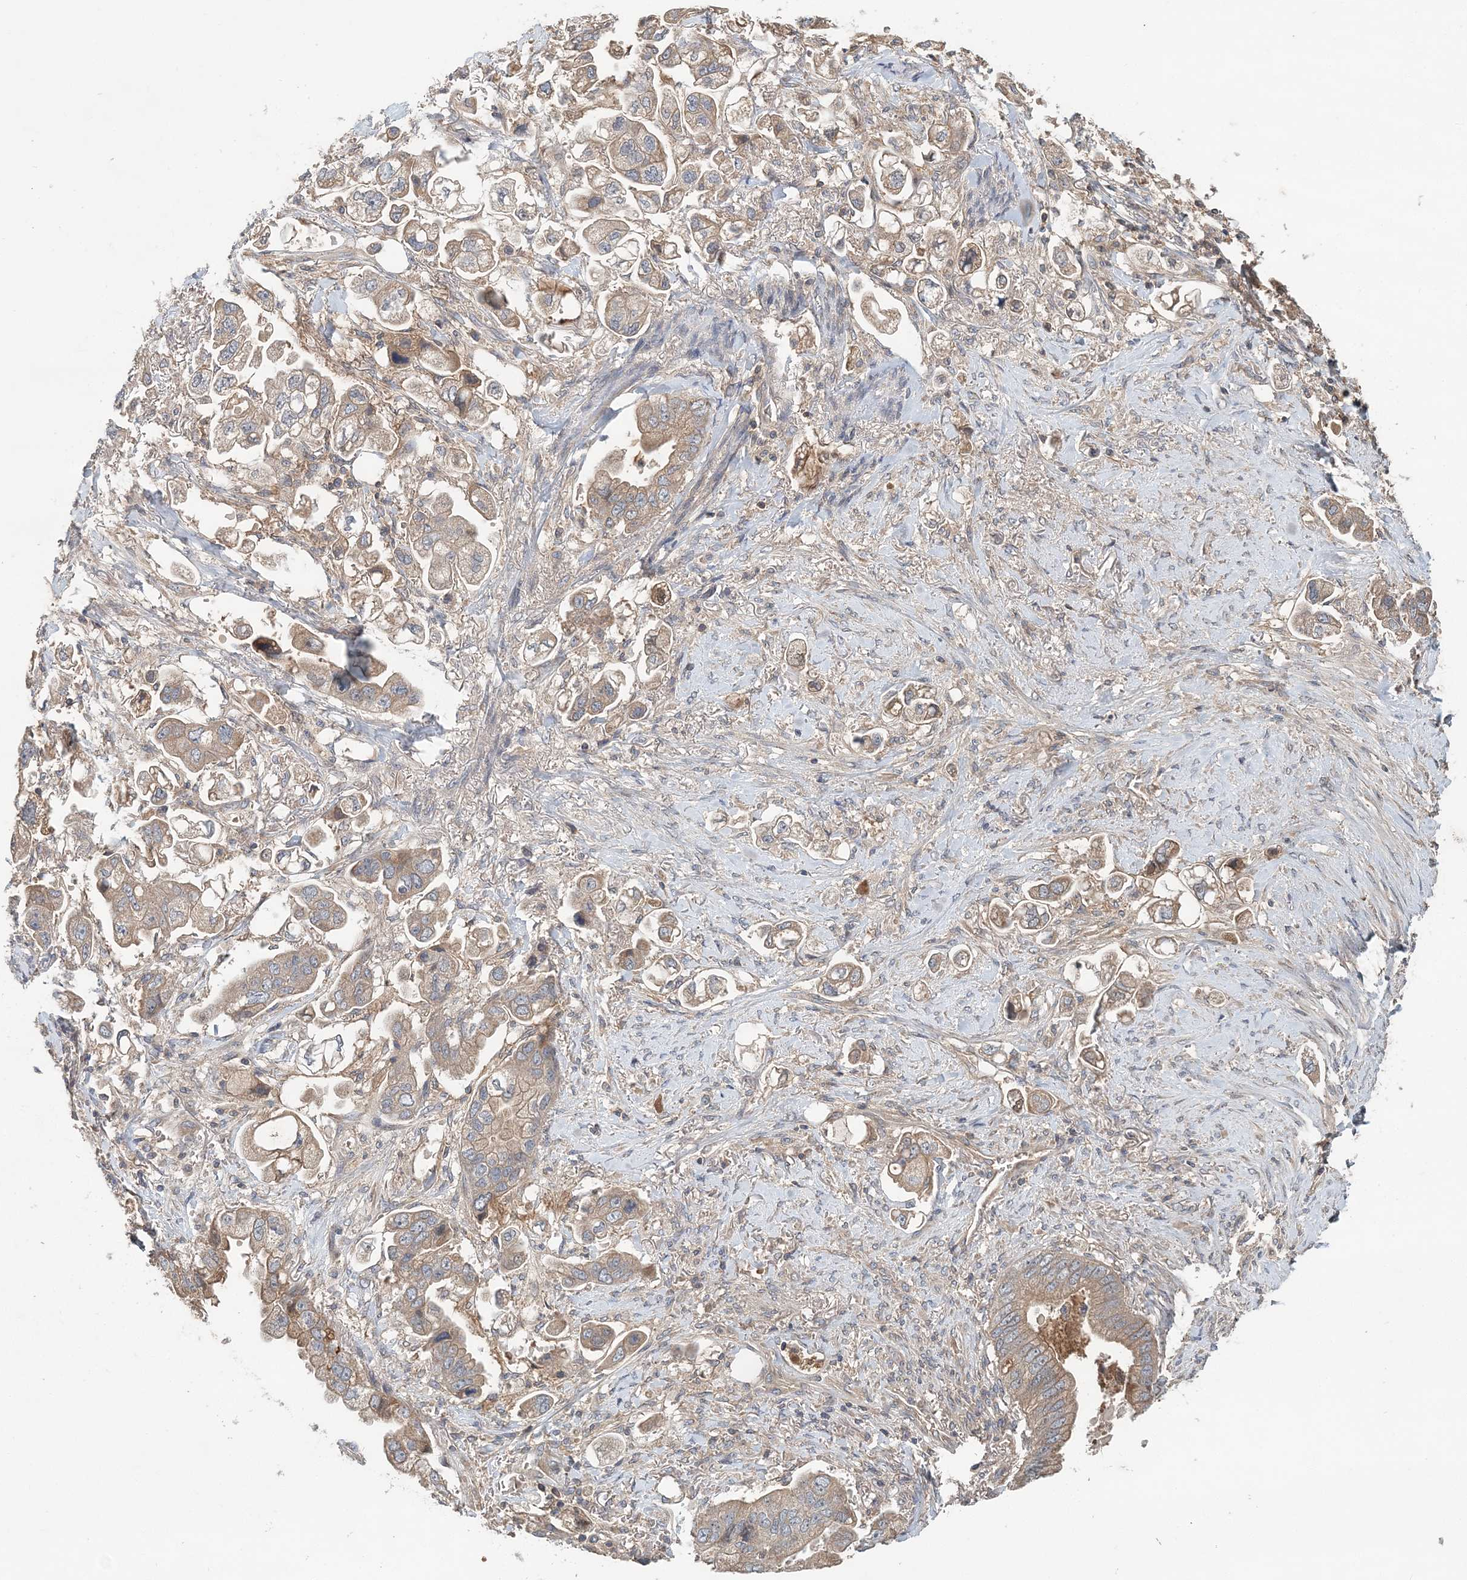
{"staining": {"intensity": "weak", "quantity": ">75%", "location": "cytoplasmic/membranous"}, "tissue": "stomach cancer", "cell_type": "Tumor cells", "image_type": "cancer", "snomed": [{"axis": "morphology", "description": "Adenocarcinoma, NOS"}, {"axis": "topography", "description": "Stomach"}], "caption": "Protein staining demonstrates weak cytoplasmic/membranous staining in approximately >75% of tumor cells in adenocarcinoma (stomach). (Brightfield microscopy of DAB IHC at high magnification).", "gene": "SYCP3", "patient": {"sex": "male", "age": 62}}